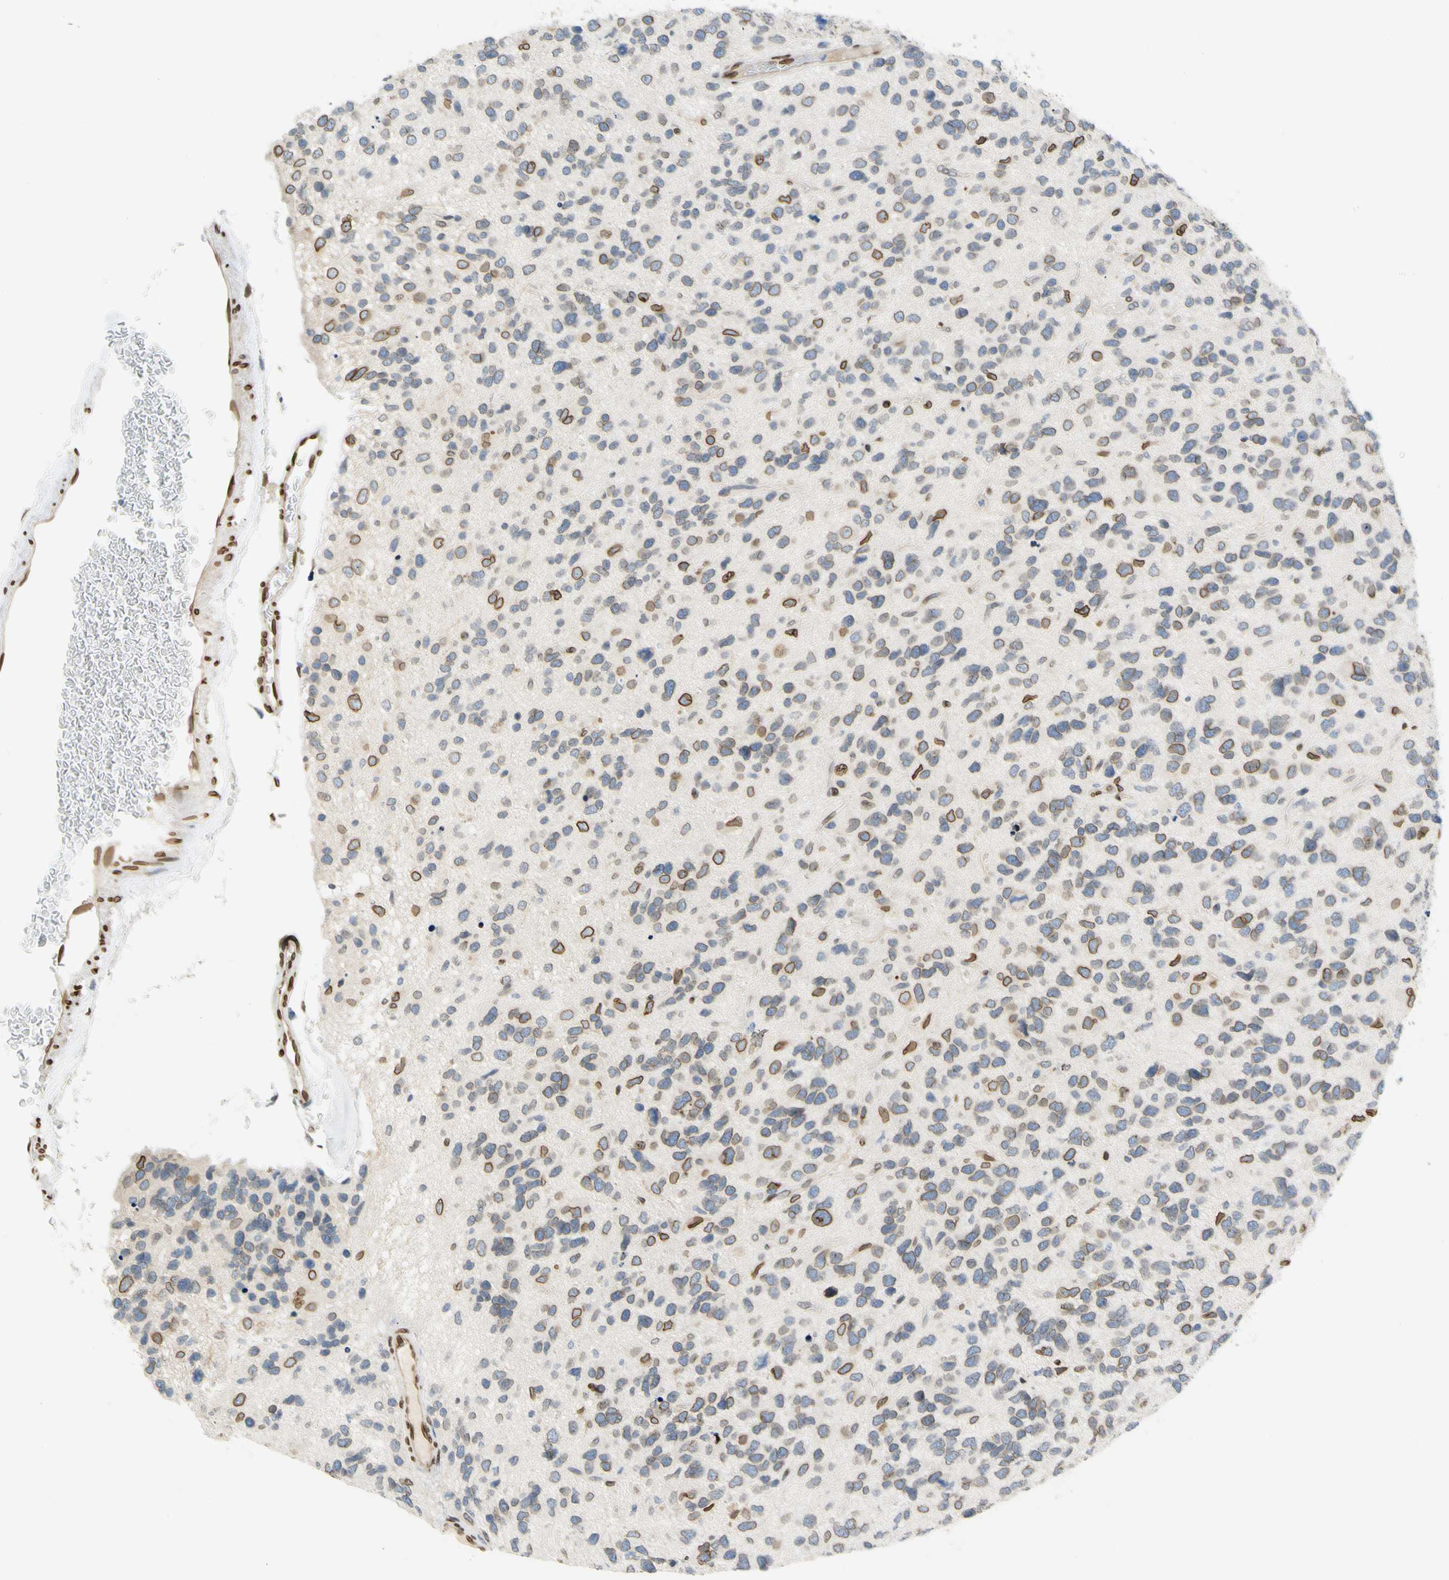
{"staining": {"intensity": "weak", "quantity": "25%-75%", "location": "cytoplasmic/membranous,nuclear"}, "tissue": "glioma", "cell_type": "Tumor cells", "image_type": "cancer", "snomed": [{"axis": "morphology", "description": "Glioma, malignant, High grade"}, {"axis": "topography", "description": "Brain"}], "caption": "Human malignant glioma (high-grade) stained with a protein marker shows weak staining in tumor cells.", "gene": "SUN1", "patient": {"sex": "female", "age": 58}}